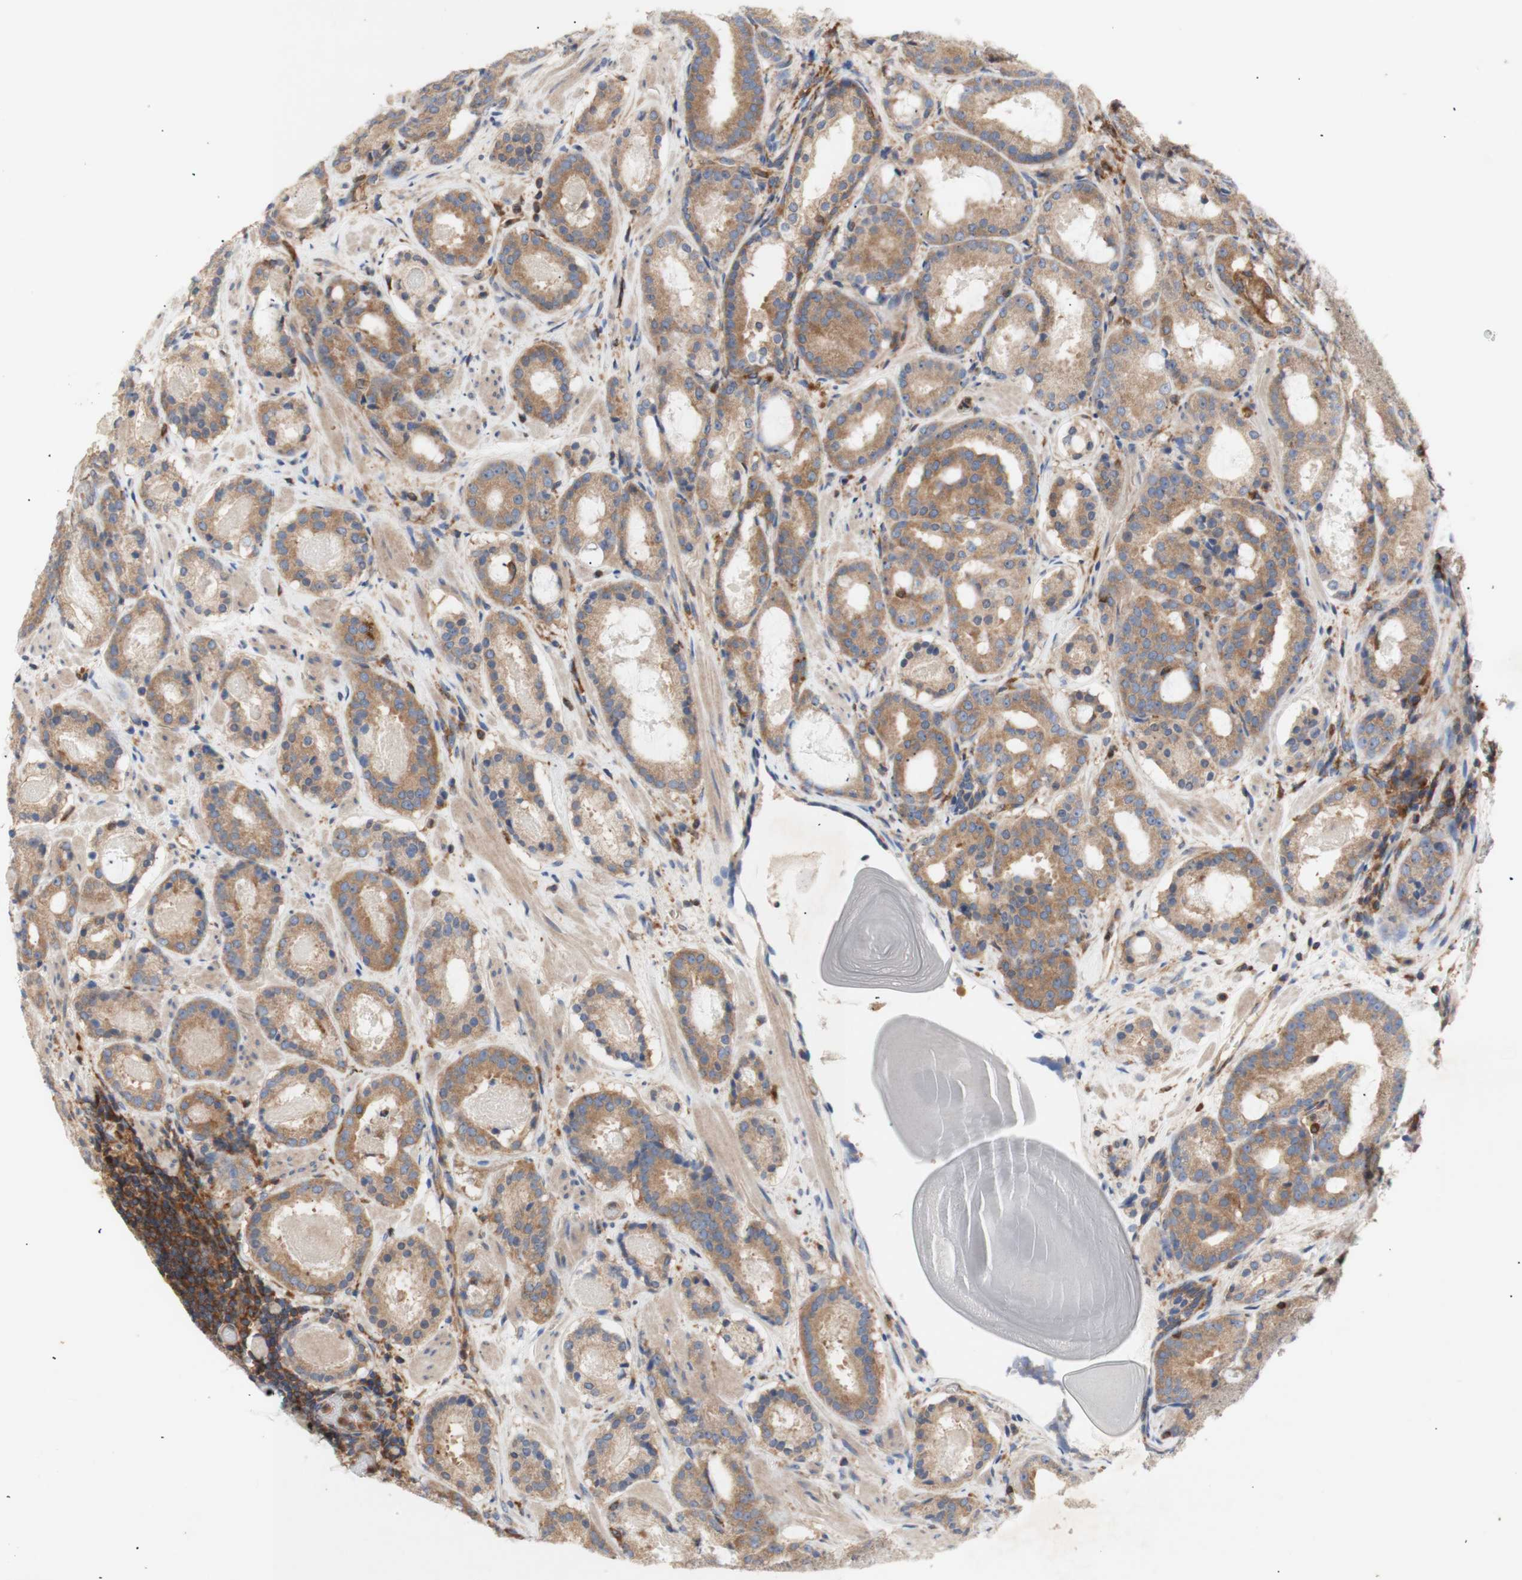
{"staining": {"intensity": "moderate", "quantity": ">75%", "location": "cytoplasmic/membranous"}, "tissue": "prostate cancer", "cell_type": "Tumor cells", "image_type": "cancer", "snomed": [{"axis": "morphology", "description": "Adenocarcinoma, Low grade"}, {"axis": "topography", "description": "Prostate"}], "caption": "IHC of prostate cancer reveals medium levels of moderate cytoplasmic/membranous positivity in approximately >75% of tumor cells.", "gene": "IKBKG", "patient": {"sex": "male", "age": 69}}